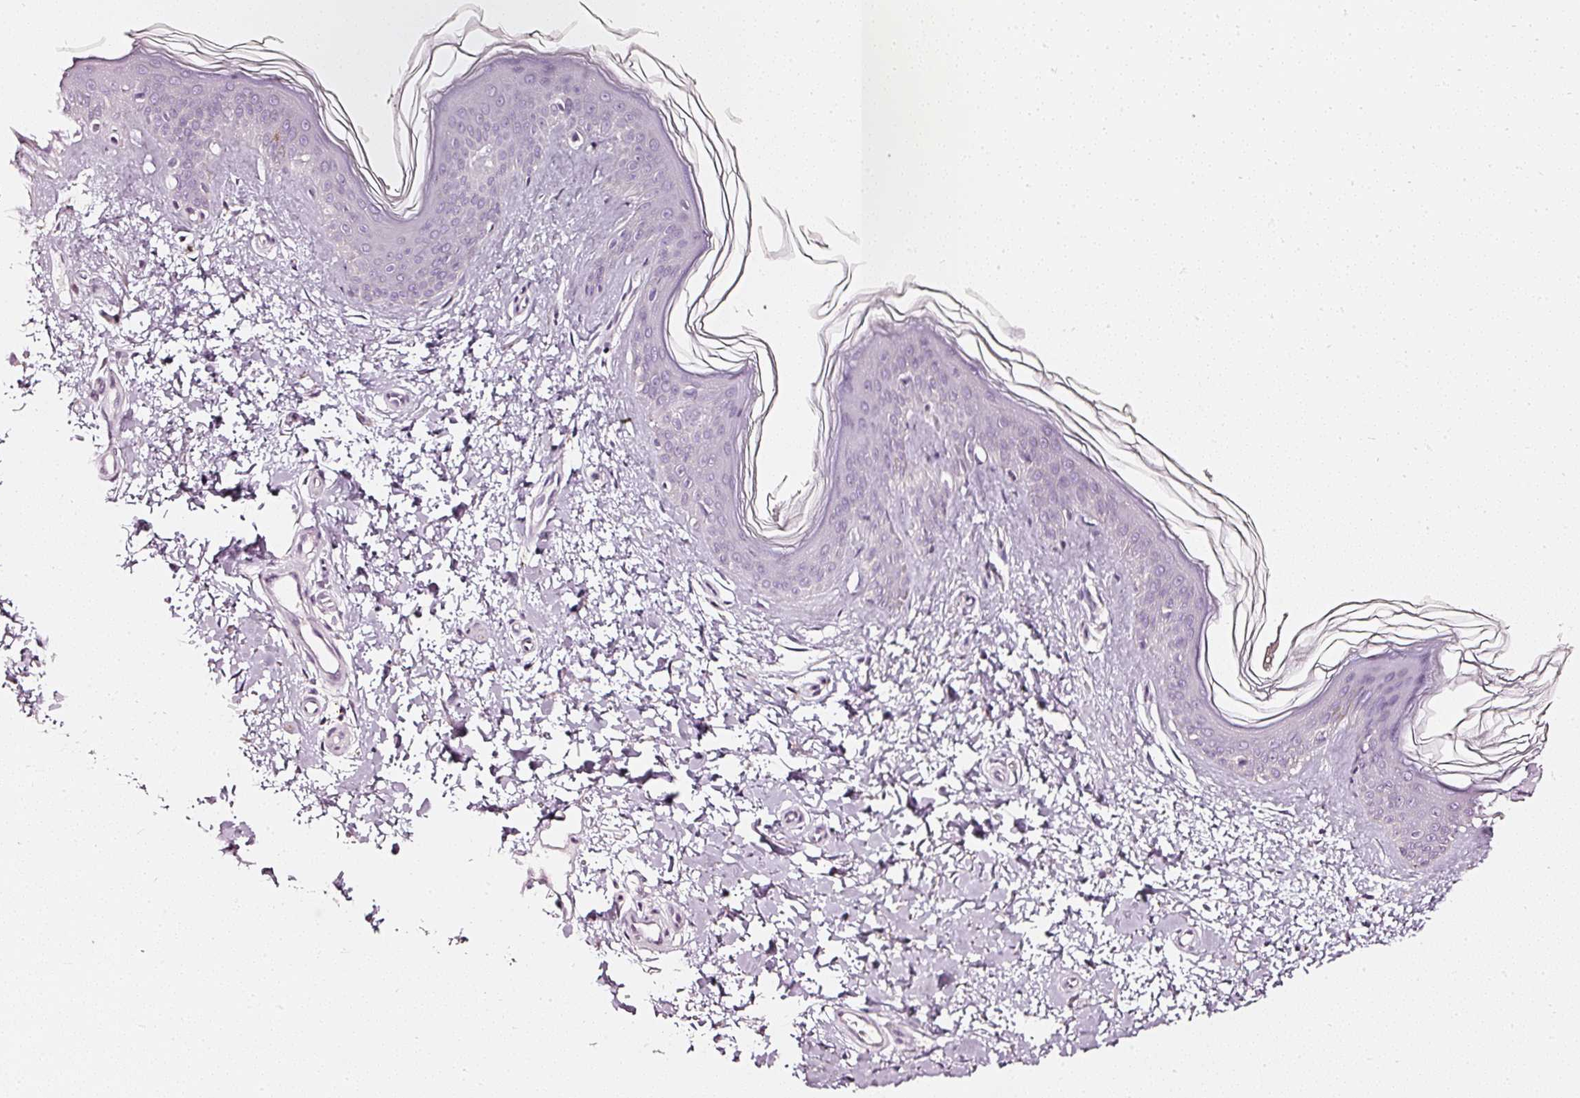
{"staining": {"intensity": "negative", "quantity": "none", "location": "none"}, "tissue": "skin", "cell_type": "Fibroblasts", "image_type": "normal", "snomed": [{"axis": "morphology", "description": "Normal tissue, NOS"}, {"axis": "topography", "description": "Skin"}], "caption": "This is a image of immunohistochemistry (IHC) staining of benign skin, which shows no positivity in fibroblasts.", "gene": "CNP", "patient": {"sex": "female", "age": 41}}